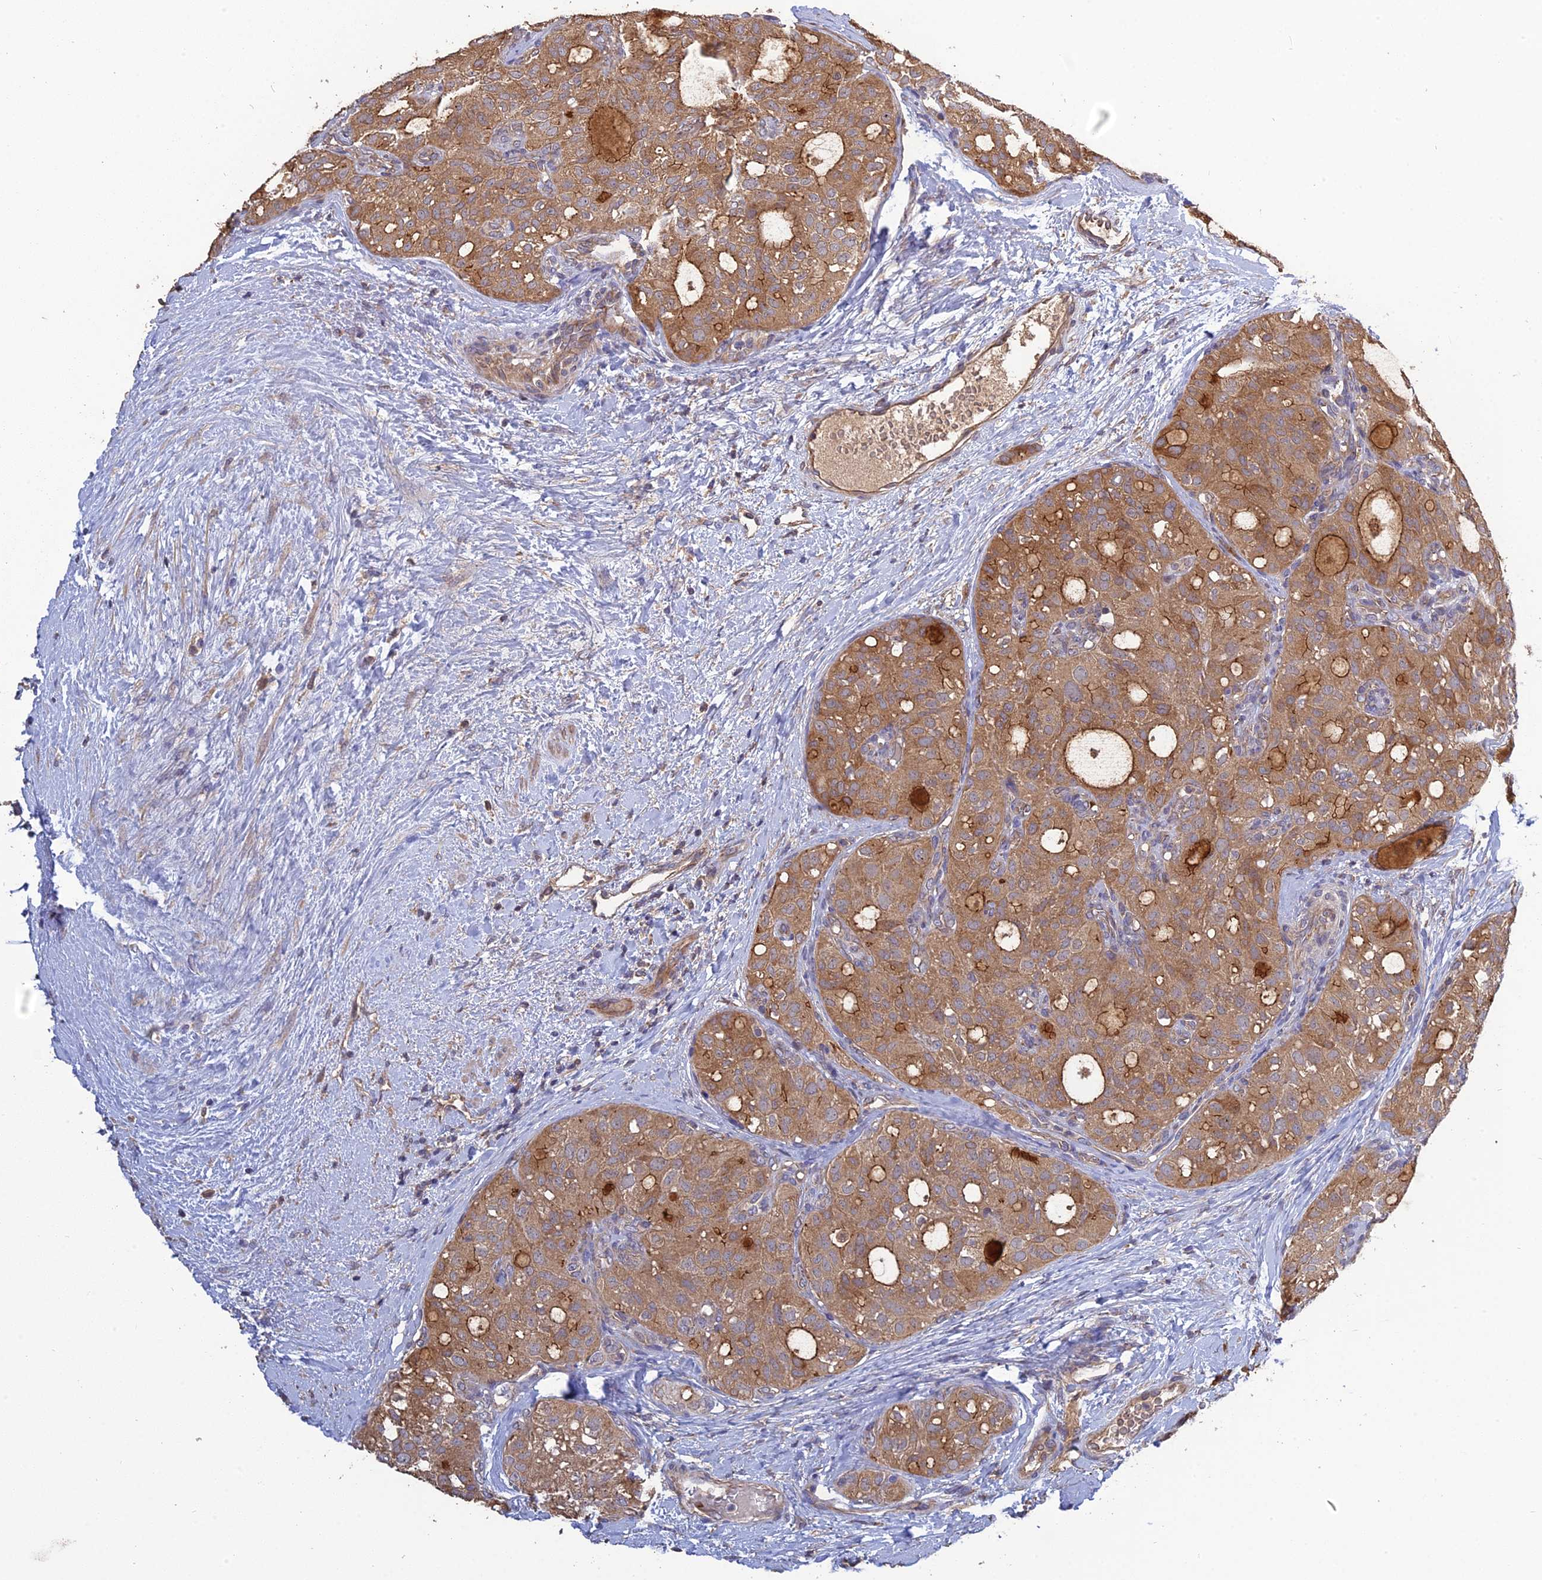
{"staining": {"intensity": "moderate", "quantity": ">75%", "location": "cytoplasmic/membranous"}, "tissue": "thyroid cancer", "cell_type": "Tumor cells", "image_type": "cancer", "snomed": [{"axis": "morphology", "description": "Follicular adenoma carcinoma, NOS"}, {"axis": "topography", "description": "Thyroid gland"}], "caption": "This photomicrograph demonstrates thyroid cancer stained with IHC to label a protein in brown. The cytoplasmic/membranous of tumor cells show moderate positivity for the protein. Nuclei are counter-stained blue.", "gene": "ARHGAP40", "patient": {"sex": "male", "age": 75}}